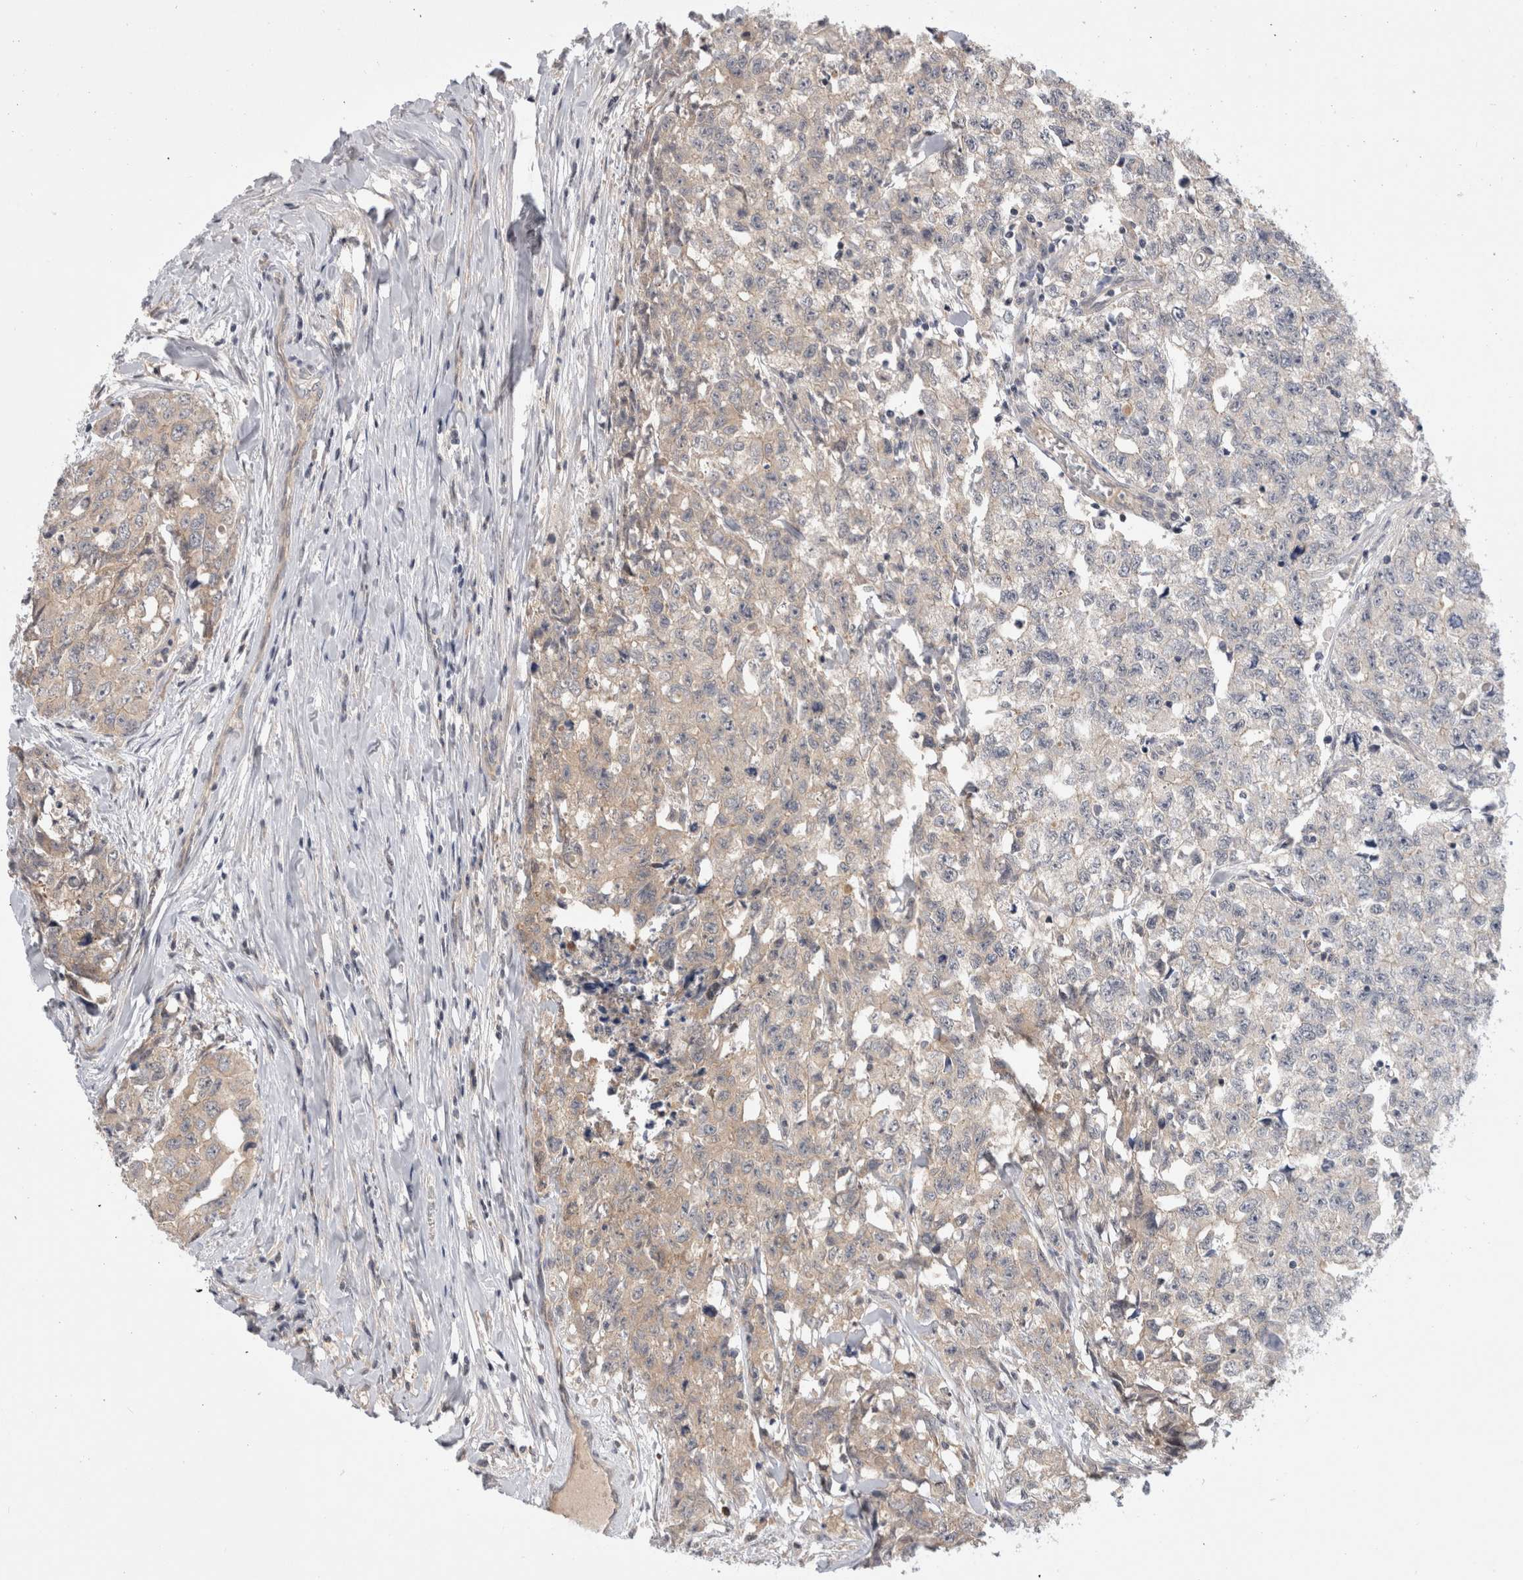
{"staining": {"intensity": "weak", "quantity": "<25%", "location": "cytoplasmic/membranous"}, "tissue": "testis cancer", "cell_type": "Tumor cells", "image_type": "cancer", "snomed": [{"axis": "morphology", "description": "Carcinoma, Embryonal, NOS"}, {"axis": "topography", "description": "Testis"}], "caption": "Immunohistochemistry (IHC) of testis cancer (embryonal carcinoma) reveals no positivity in tumor cells.", "gene": "CERS3", "patient": {"sex": "male", "age": 28}}